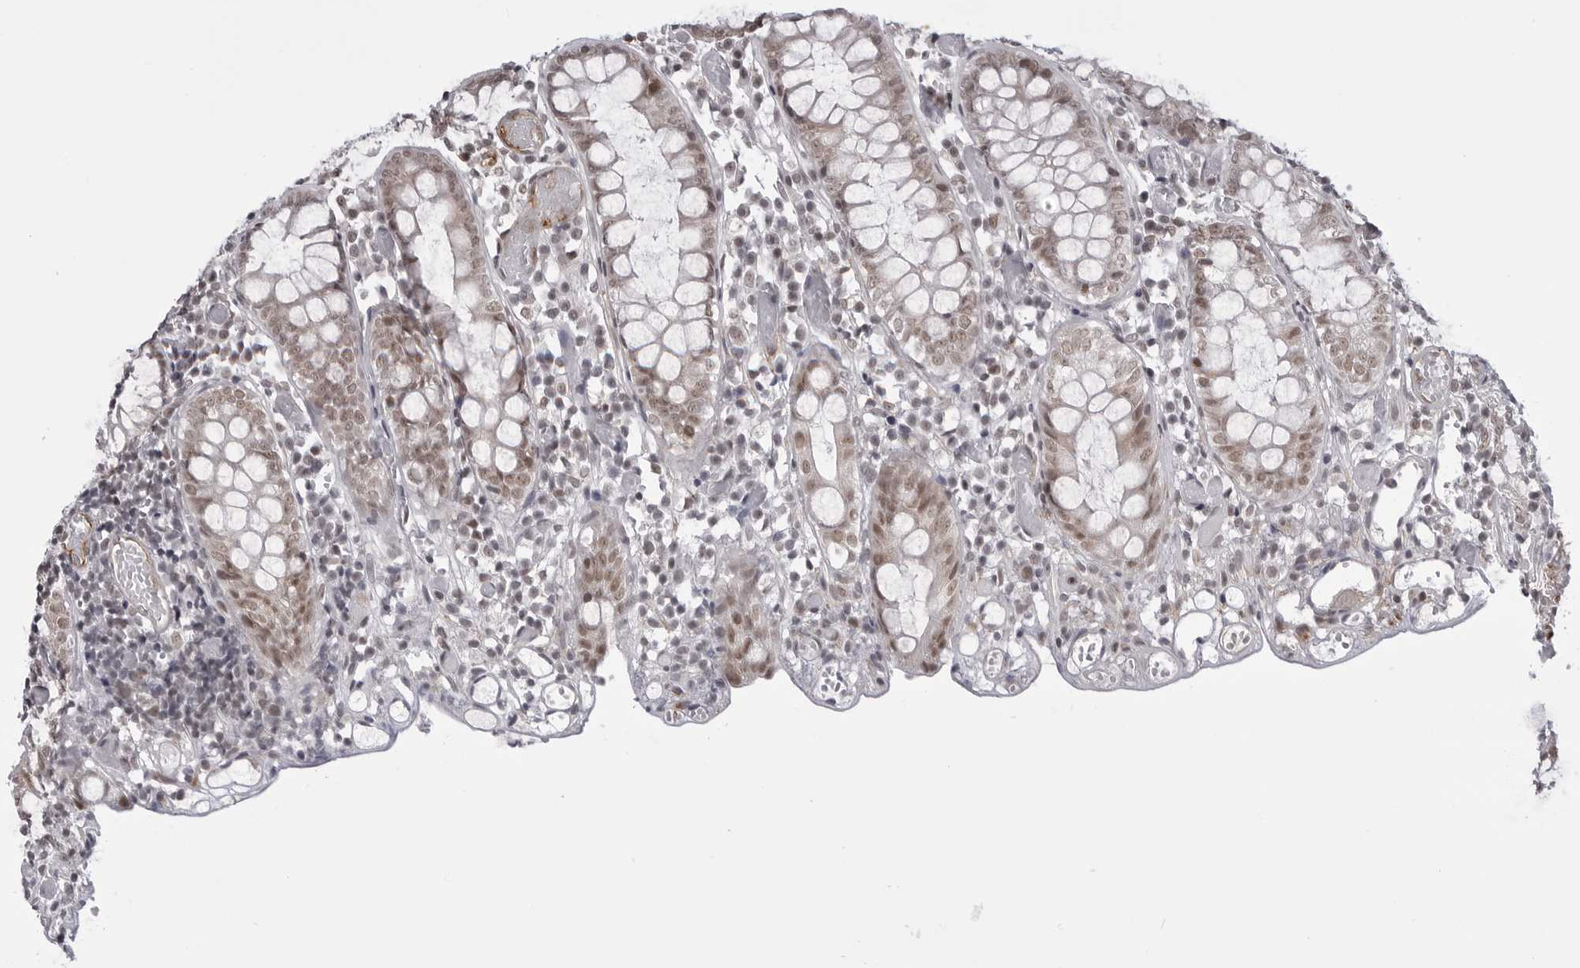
{"staining": {"intensity": "weak", "quantity": ">75%", "location": "cytoplasmic/membranous,nuclear"}, "tissue": "colon", "cell_type": "Endothelial cells", "image_type": "normal", "snomed": [{"axis": "morphology", "description": "Normal tissue, NOS"}, {"axis": "topography", "description": "Colon"}], "caption": "Weak cytoplasmic/membranous,nuclear staining for a protein is identified in approximately >75% of endothelial cells of benign colon using IHC.", "gene": "PHF3", "patient": {"sex": "male", "age": 14}}